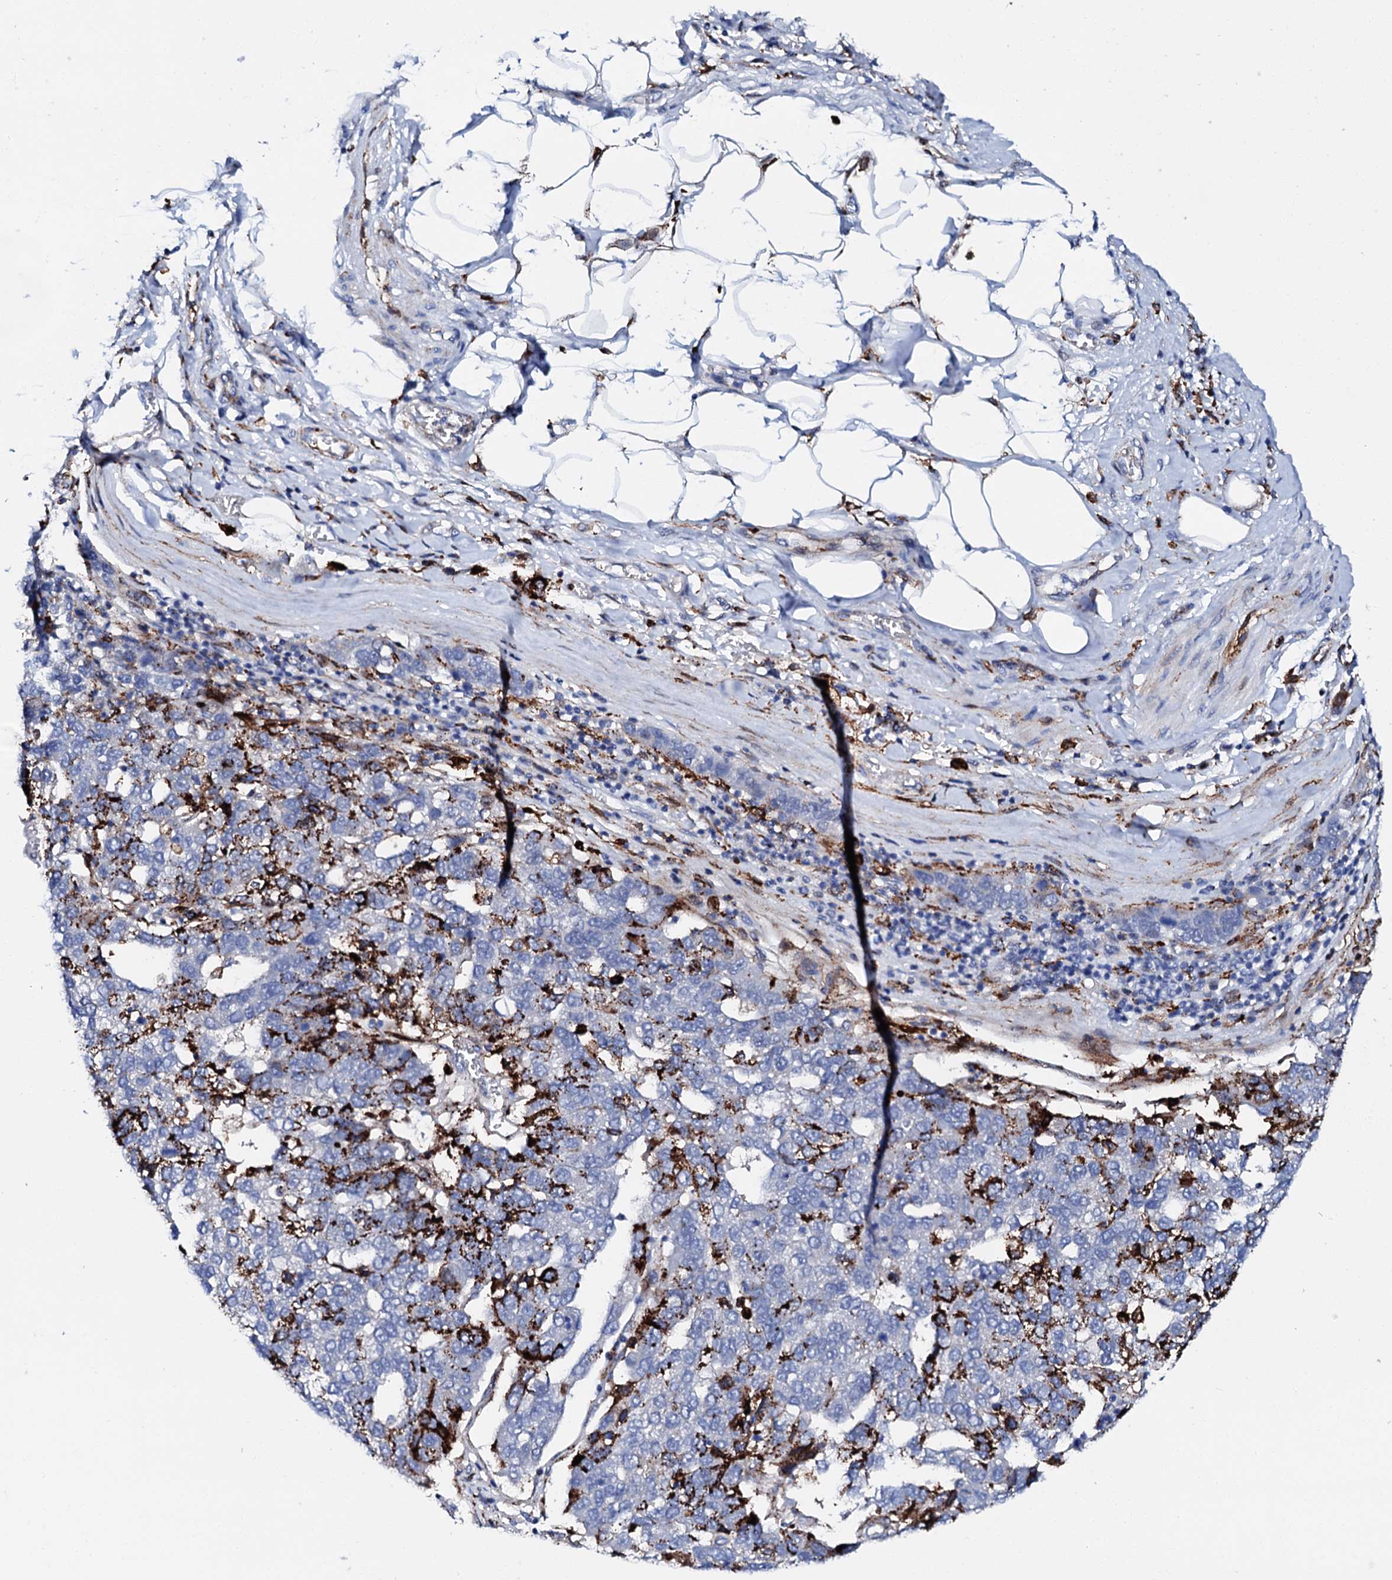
{"staining": {"intensity": "strong", "quantity": "<25%", "location": "cytoplasmic/membranous"}, "tissue": "pancreatic cancer", "cell_type": "Tumor cells", "image_type": "cancer", "snomed": [{"axis": "morphology", "description": "Adenocarcinoma, NOS"}, {"axis": "topography", "description": "Pancreas"}], "caption": "A medium amount of strong cytoplasmic/membranous expression is identified in about <25% of tumor cells in pancreatic cancer tissue.", "gene": "MED13L", "patient": {"sex": "female", "age": 61}}